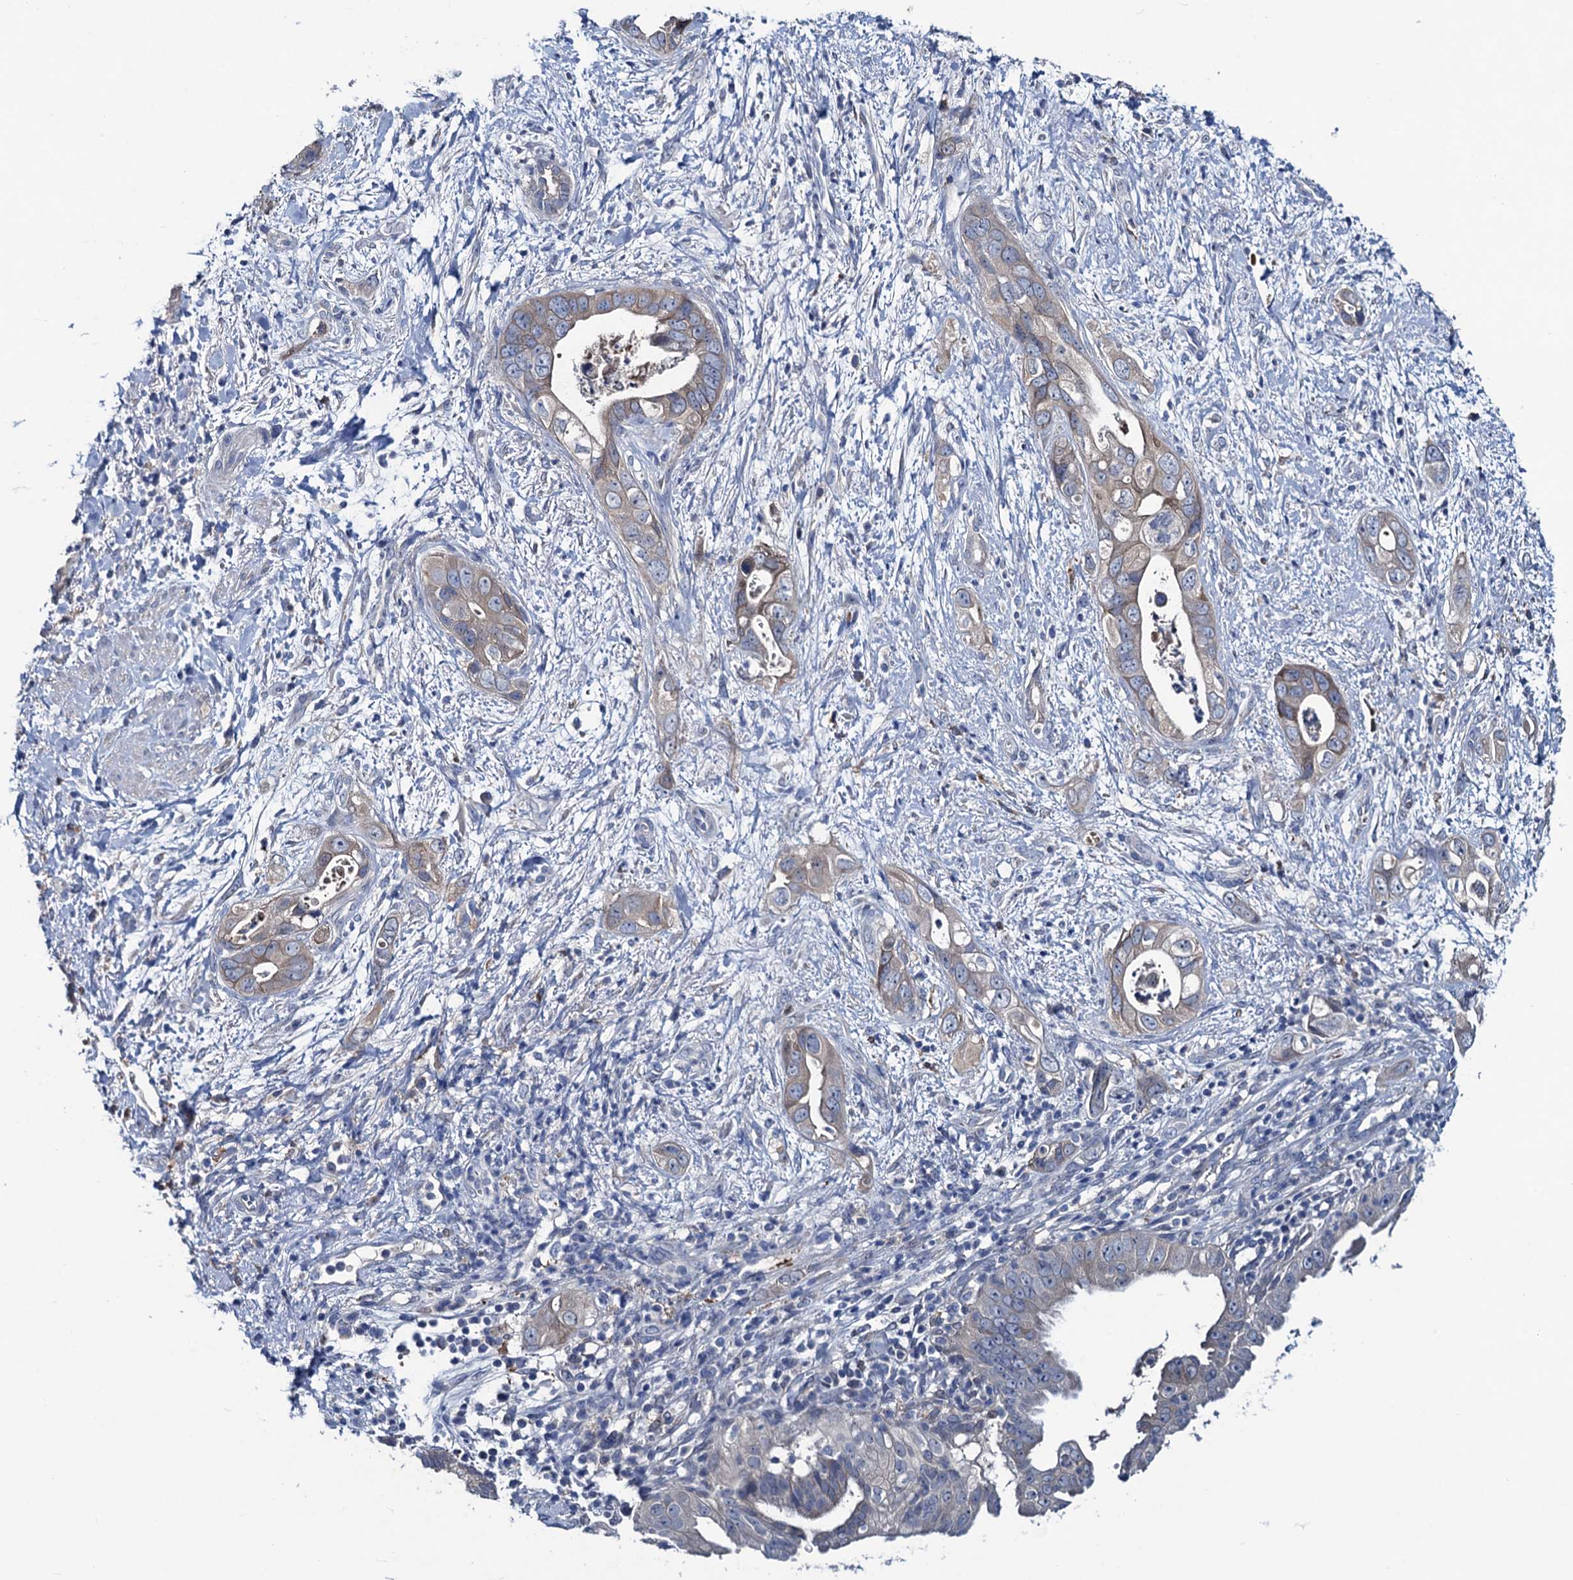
{"staining": {"intensity": "negative", "quantity": "none", "location": "none"}, "tissue": "pancreatic cancer", "cell_type": "Tumor cells", "image_type": "cancer", "snomed": [{"axis": "morphology", "description": "Adenocarcinoma, NOS"}, {"axis": "topography", "description": "Pancreas"}], "caption": "Immunohistochemistry (IHC) of pancreatic cancer (adenocarcinoma) exhibits no expression in tumor cells.", "gene": "RTKN2", "patient": {"sex": "female", "age": 78}}